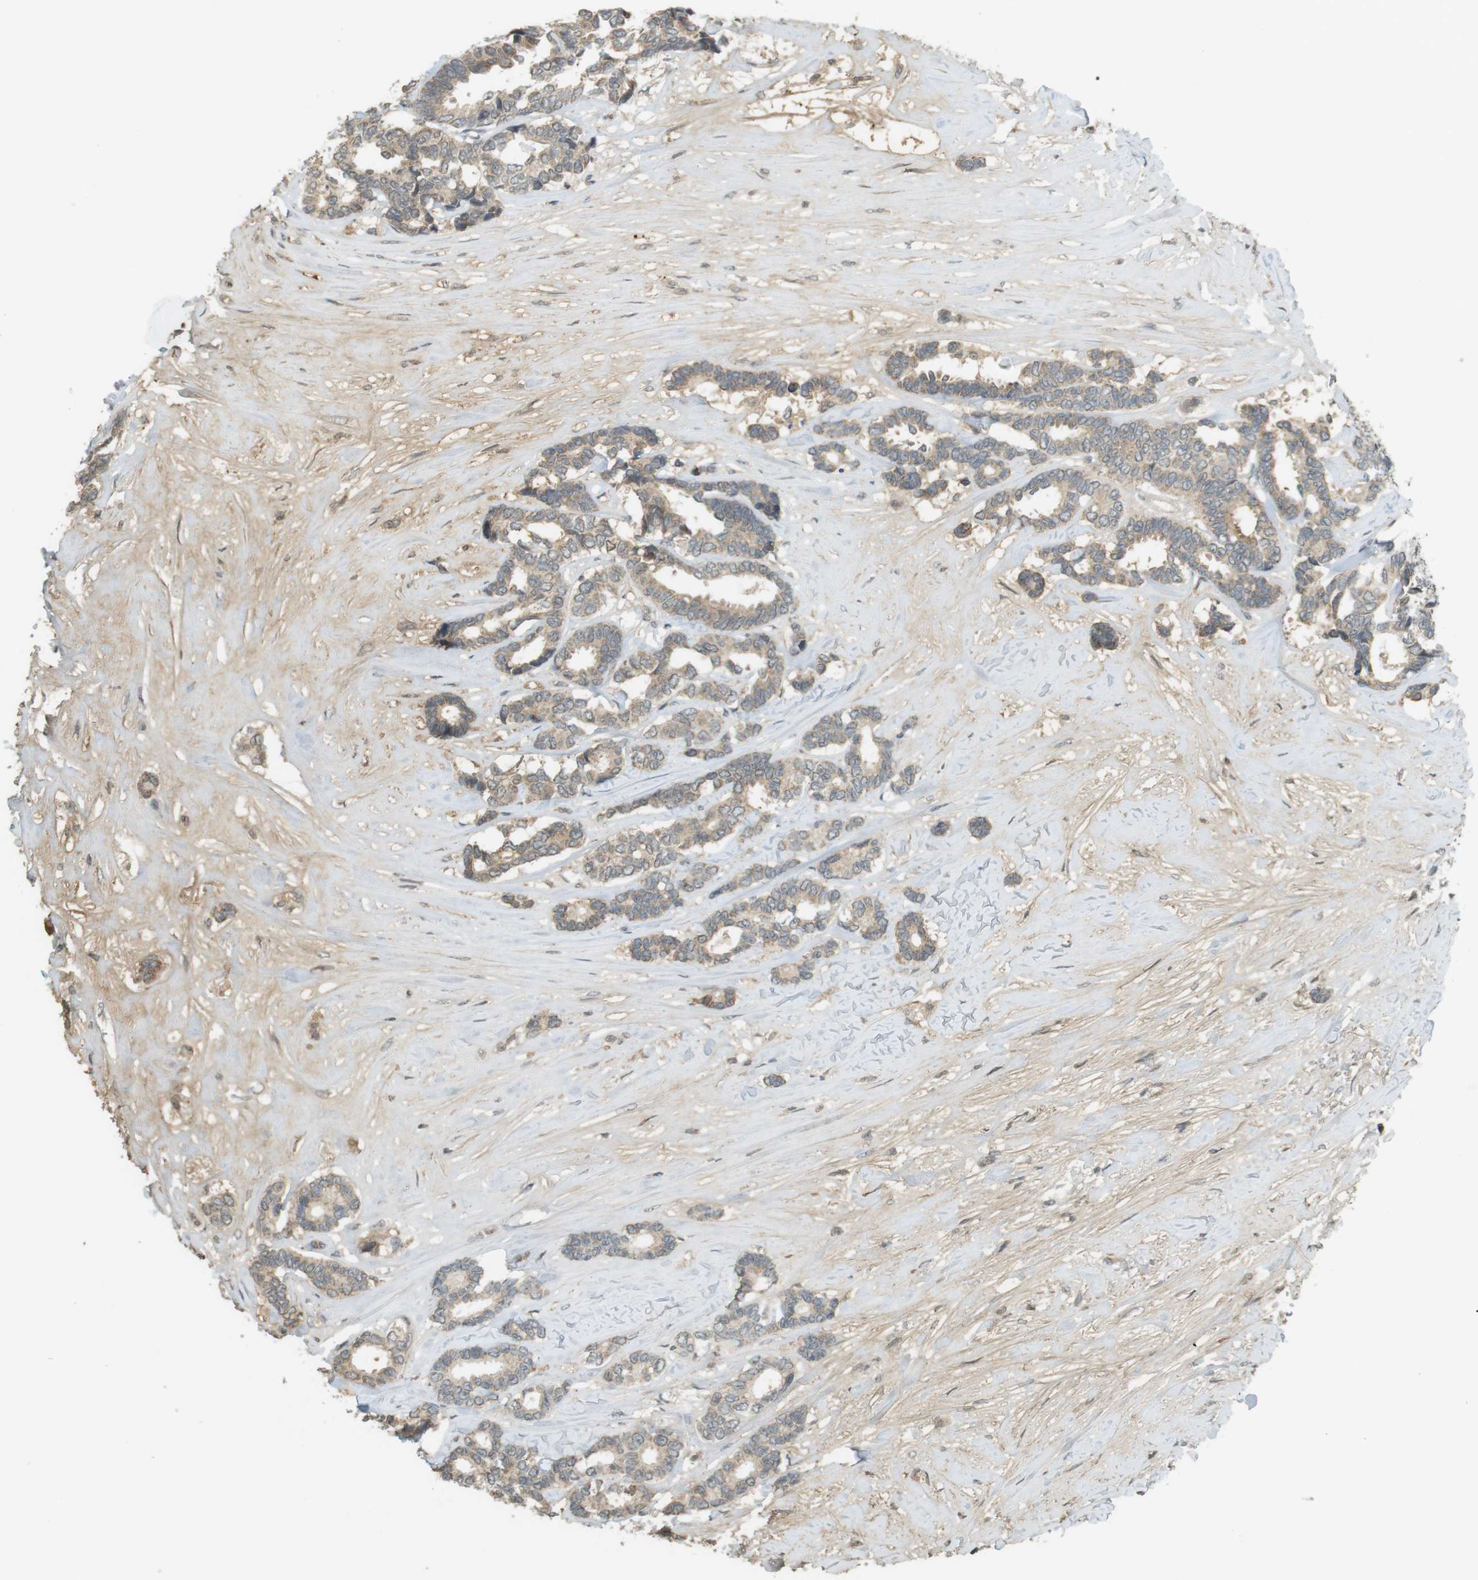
{"staining": {"intensity": "negative", "quantity": "none", "location": "none"}, "tissue": "breast cancer", "cell_type": "Tumor cells", "image_type": "cancer", "snomed": [{"axis": "morphology", "description": "Duct carcinoma"}, {"axis": "topography", "description": "Breast"}], "caption": "Human breast invasive ductal carcinoma stained for a protein using immunohistochemistry demonstrates no positivity in tumor cells.", "gene": "SRR", "patient": {"sex": "female", "age": 87}}